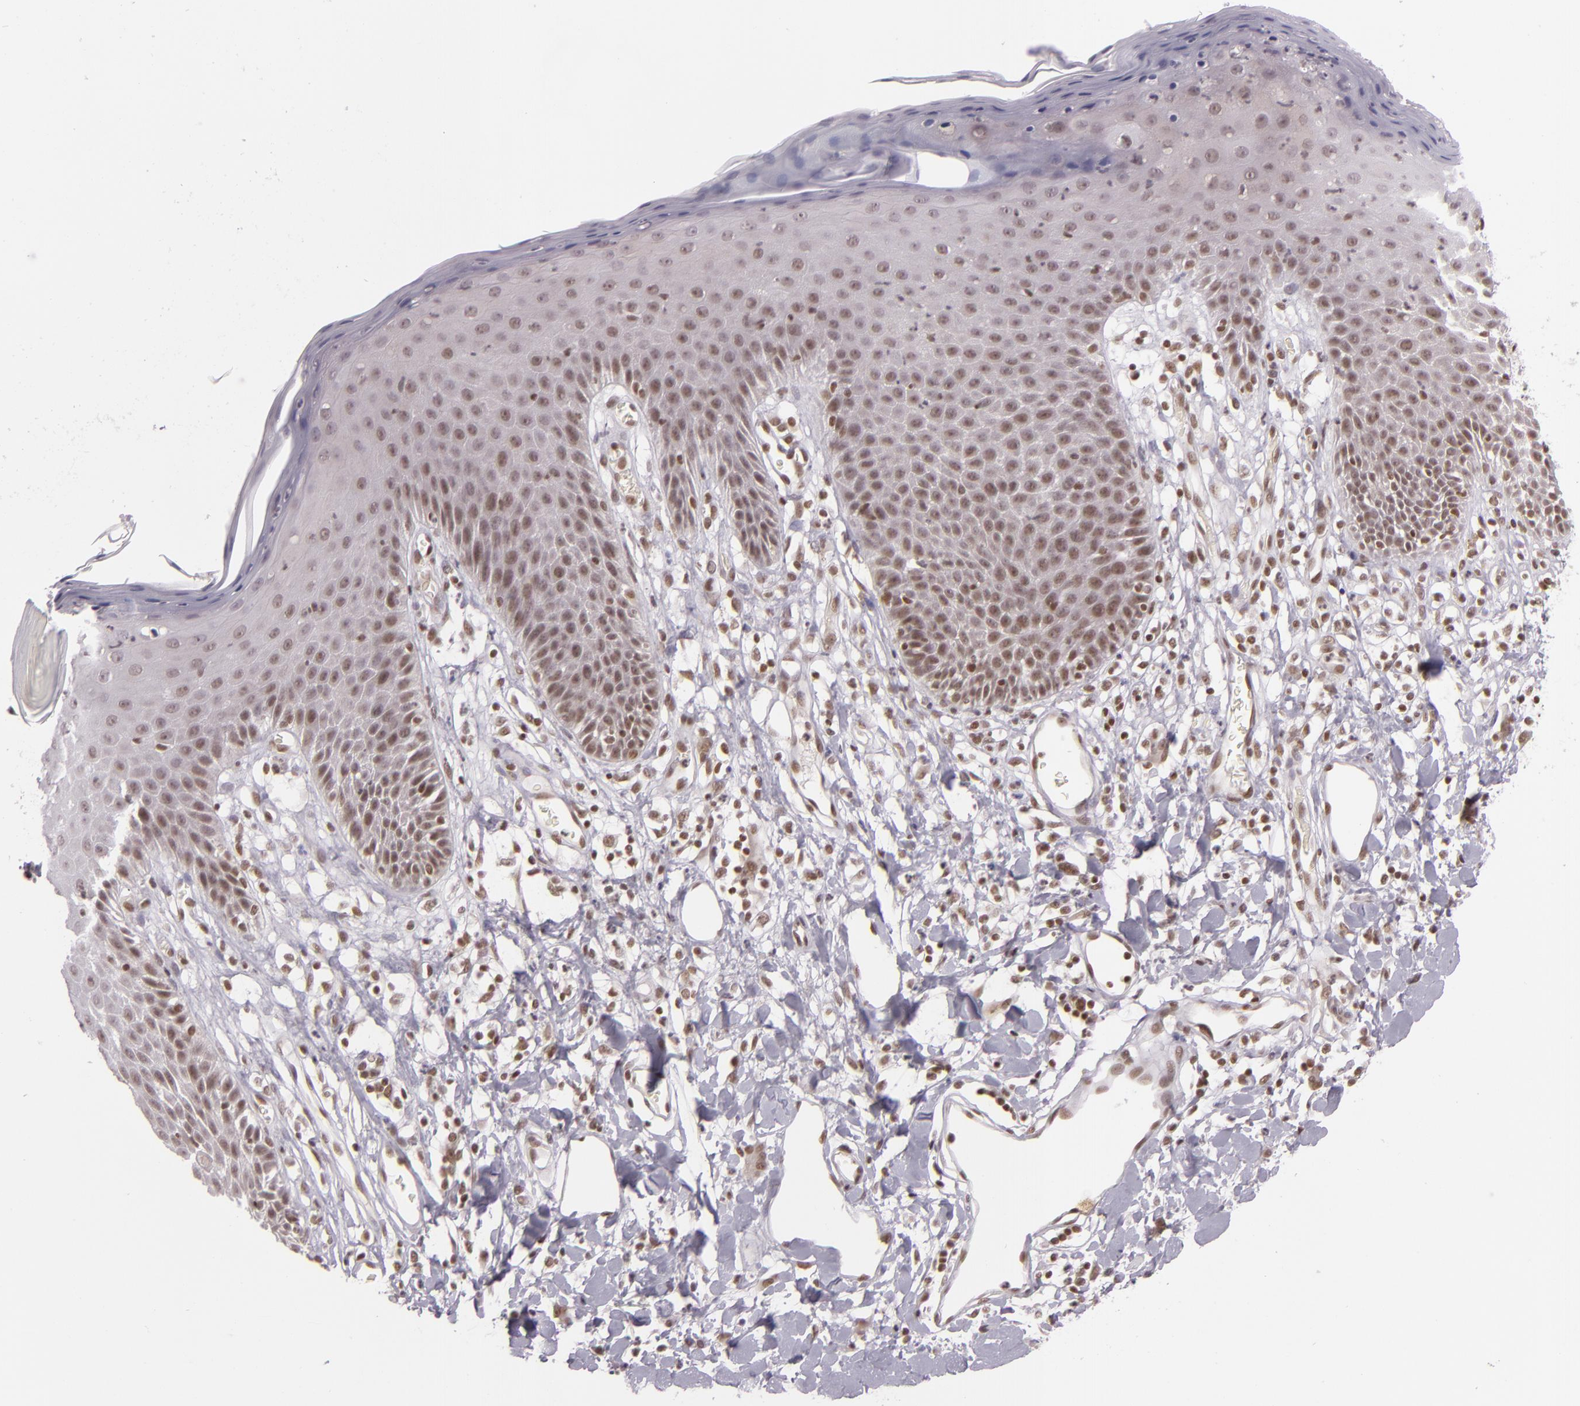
{"staining": {"intensity": "moderate", "quantity": ">75%", "location": "nuclear"}, "tissue": "skin", "cell_type": "Epidermal cells", "image_type": "normal", "snomed": [{"axis": "morphology", "description": "Normal tissue, NOS"}, {"axis": "topography", "description": "Vulva"}, {"axis": "topography", "description": "Peripheral nerve tissue"}], "caption": "The immunohistochemical stain labels moderate nuclear expression in epidermal cells of benign skin. The staining is performed using DAB brown chromogen to label protein expression. The nuclei are counter-stained blue using hematoxylin.", "gene": "ZFX", "patient": {"sex": "female", "age": 68}}